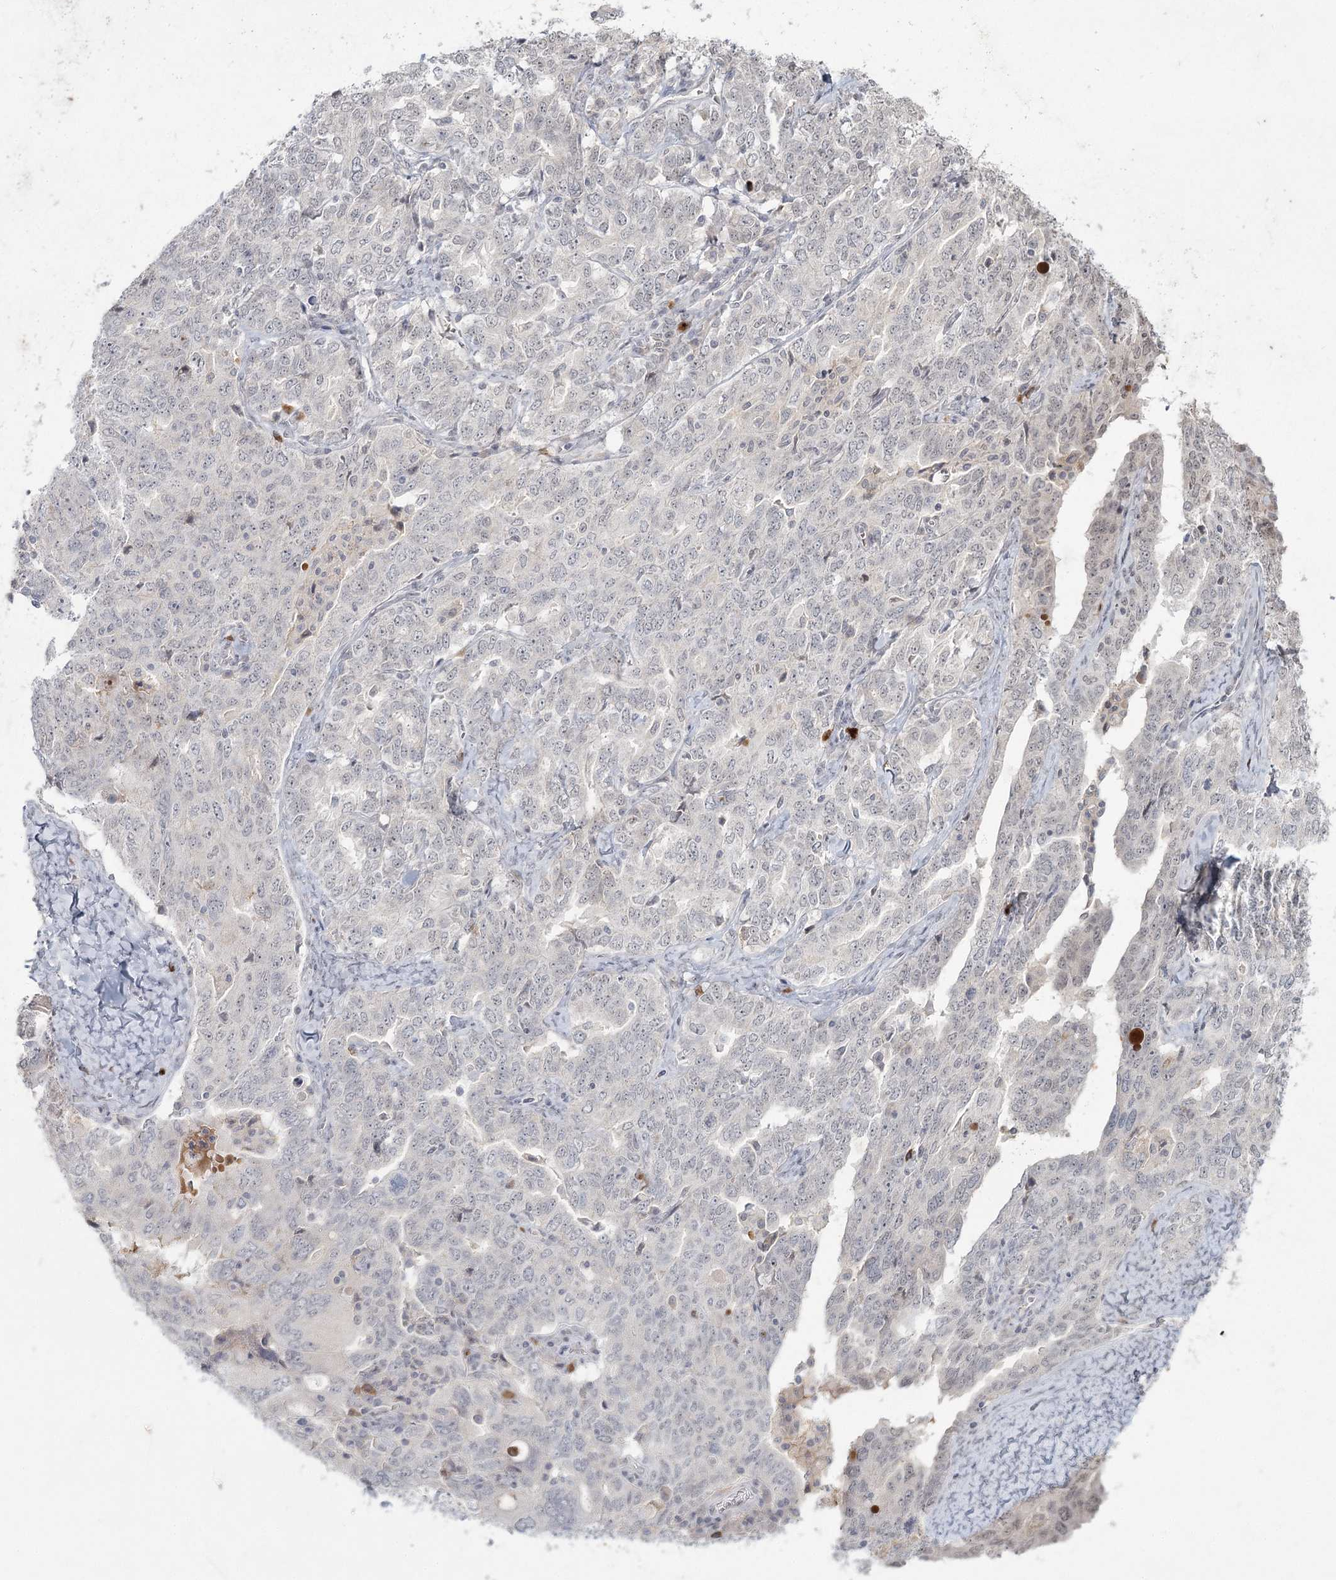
{"staining": {"intensity": "negative", "quantity": "none", "location": "none"}, "tissue": "ovarian cancer", "cell_type": "Tumor cells", "image_type": "cancer", "snomed": [{"axis": "morphology", "description": "Carcinoma, endometroid"}, {"axis": "topography", "description": "Ovary"}], "caption": "Human ovarian cancer stained for a protein using IHC displays no expression in tumor cells.", "gene": "LY6G5C", "patient": {"sex": "female", "age": 62}}